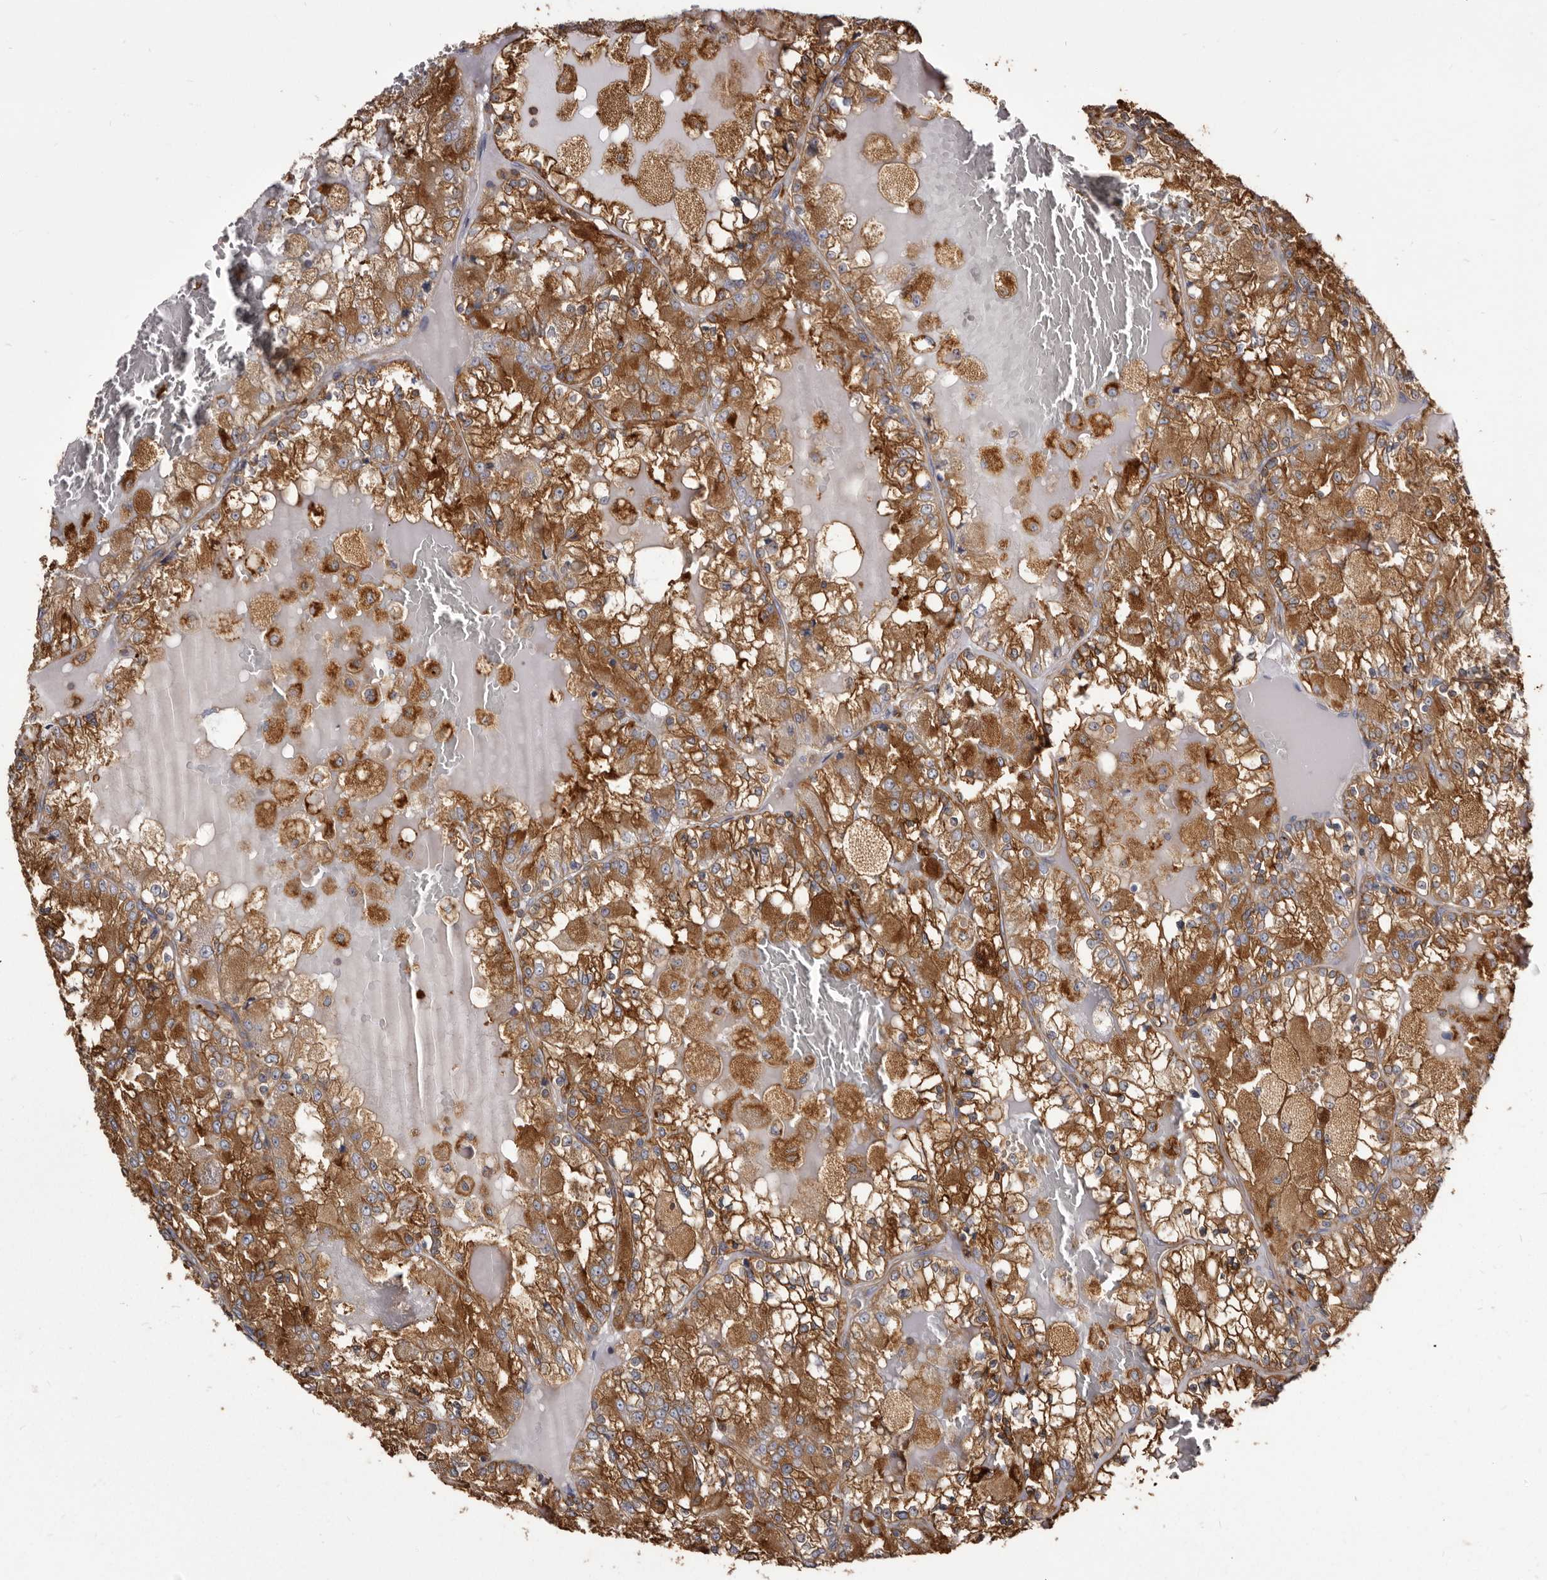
{"staining": {"intensity": "strong", "quantity": ">75%", "location": "cytoplasmic/membranous"}, "tissue": "renal cancer", "cell_type": "Tumor cells", "image_type": "cancer", "snomed": [{"axis": "morphology", "description": "Adenocarcinoma, NOS"}, {"axis": "topography", "description": "Kidney"}], "caption": "Immunohistochemical staining of renal adenocarcinoma reveals strong cytoplasmic/membranous protein expression in approximately >75% of tumor cells.", "gene": "TPD52", "patient": {"sex": "female", "age": 56}}